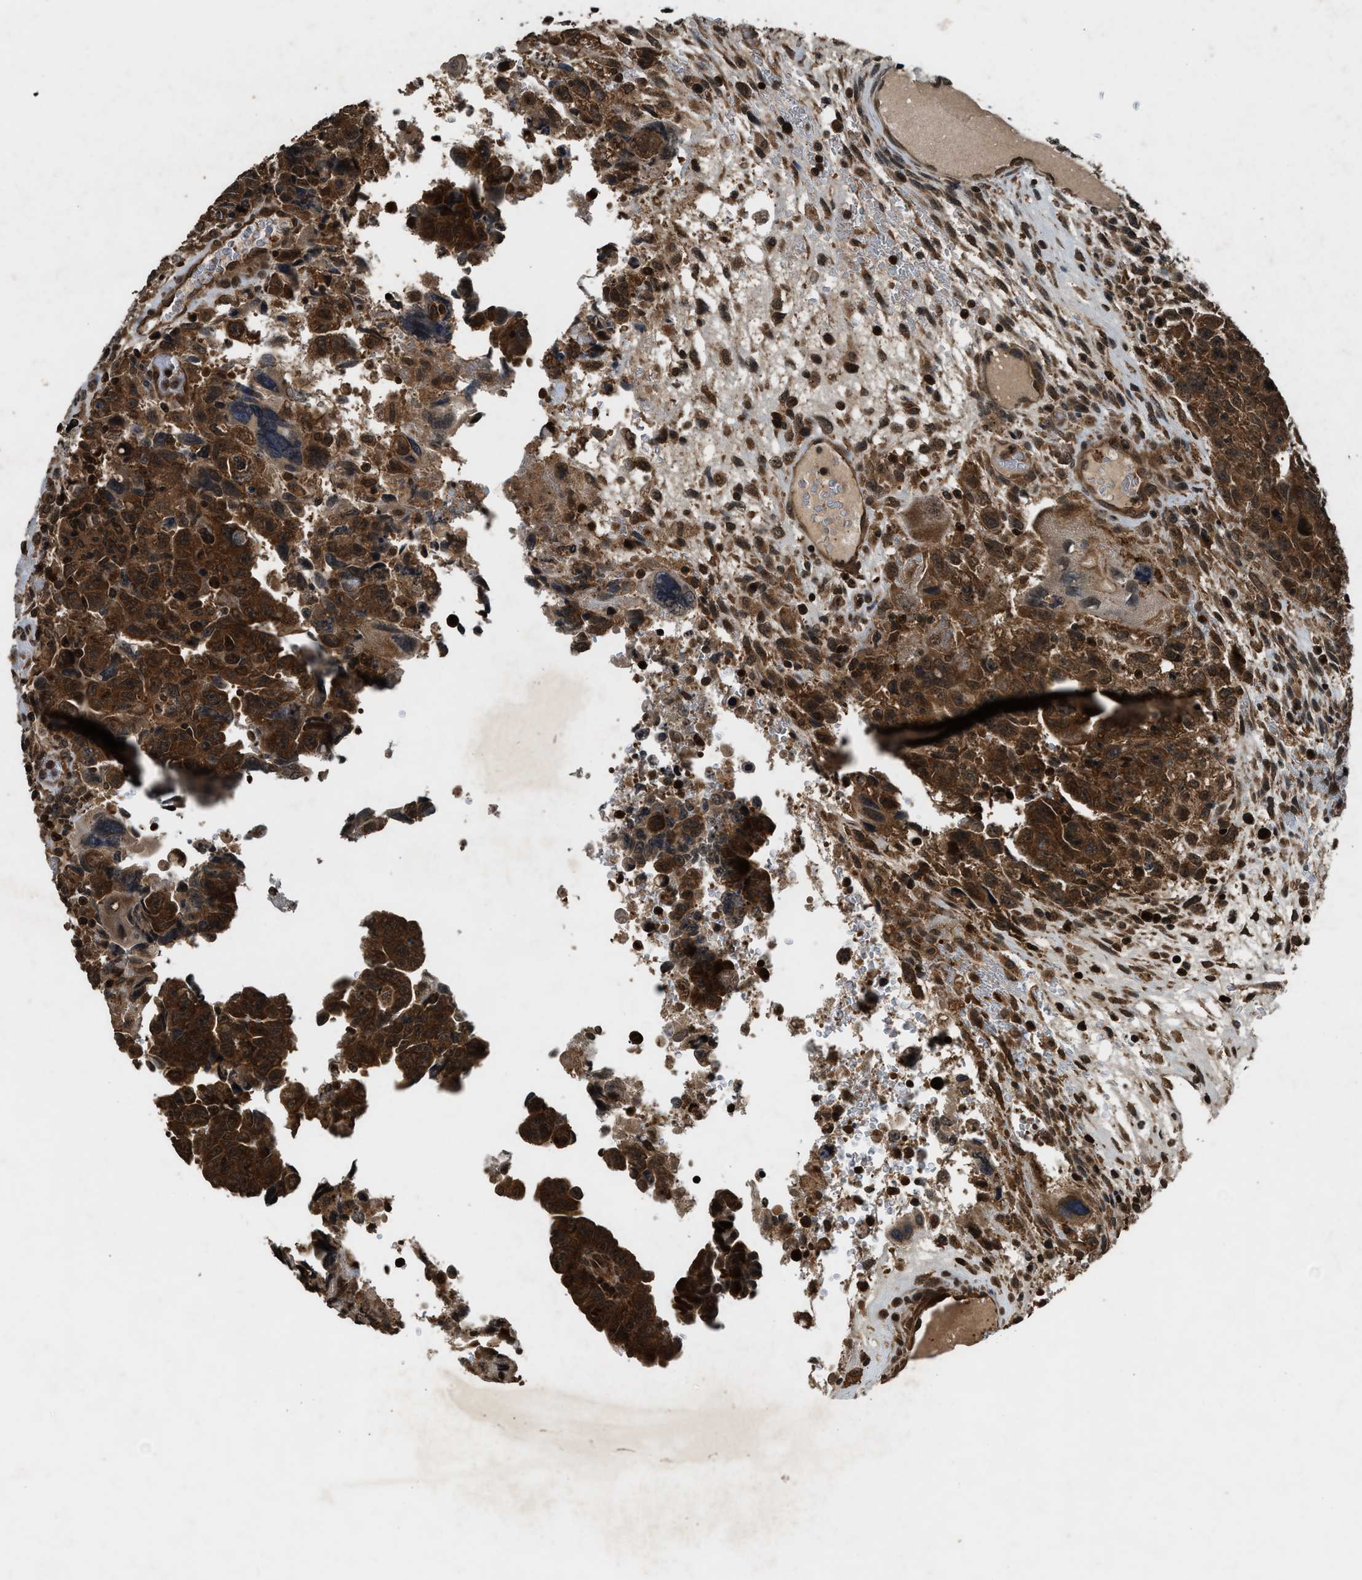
{"staining": {"intensity": "strong", "quantity": ">75%", "location": "cytoplasmic/membranous"}, "tissue": "testis cancer", "cell_type": "Tumor cells", "image_type": "cancer", "snomed": [{"axis": "morphology", "description": "Carcinoma, Embryonal, NOS"}, {"axis": "topography", "description": "Testis"}], "caption": "An IHC micrograph of tumor tissue is shown. Protein staining in brown highlights strong cytoplasmic/membranous positivity in testis cancer within tumor cells.", "gene": "RPS6KB1", "patient": {"sex": "male", "age": 28}}